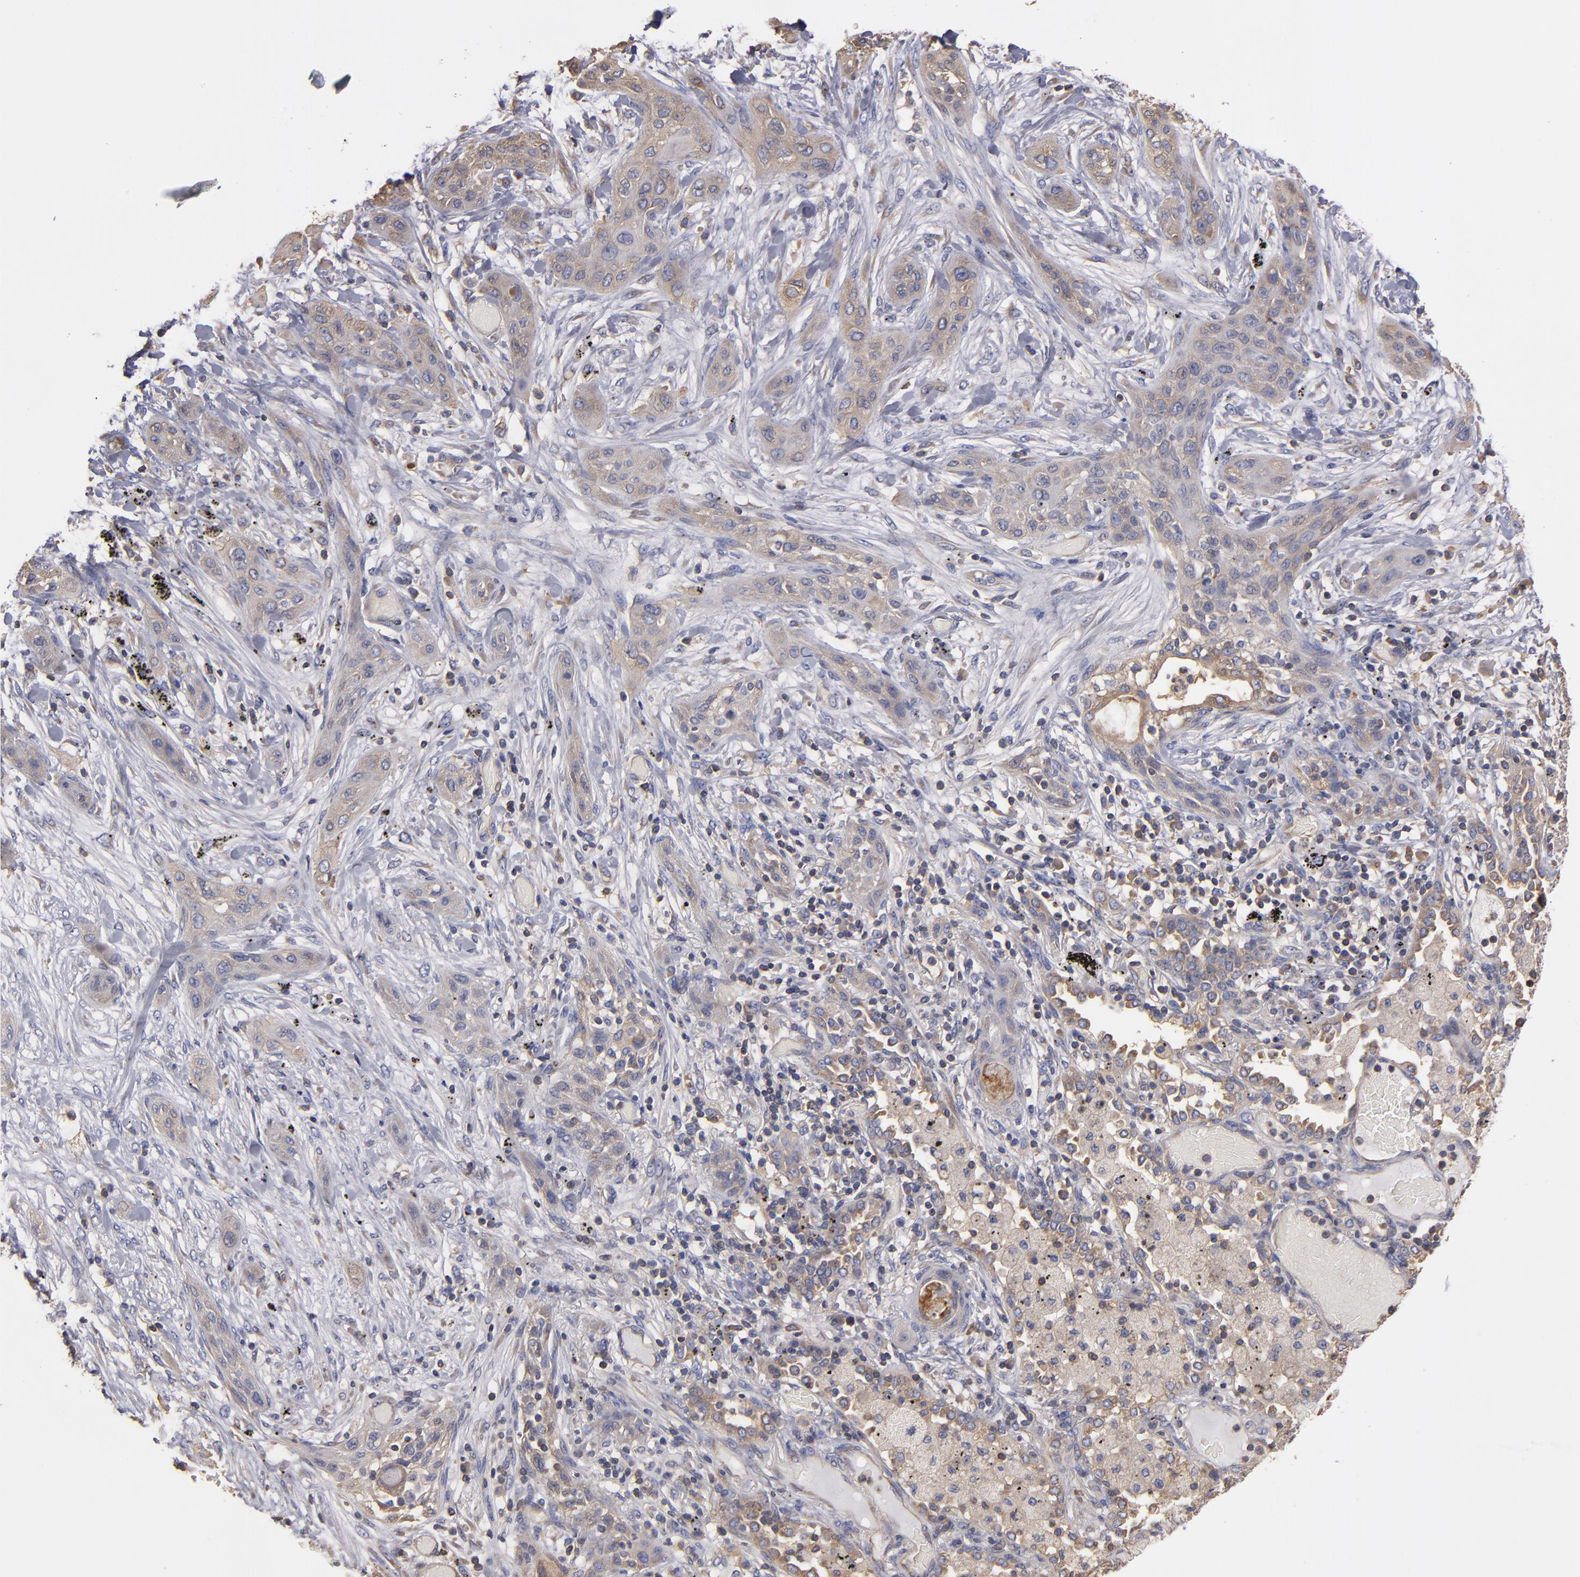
{"staining": {"intensity": "weak", "quantity": "<25%", "location": "cytoplasmic/membranous"}, "tissue": "lung cancer", "cell_type": "Tumor cells", "image_type": "cancer", "snomed": [{"axis": "morphology", "description": "Squamous cell carcinoma, NOS"}, {"axis": "topography", "description": "Lung"}], "caption": "A histopathology image of human lung cancer (squamous cell carcinoma) is negative for staining in tumor cells.", "gene": "ESYT2", "patient": {"sex": "female", "age": 47}}